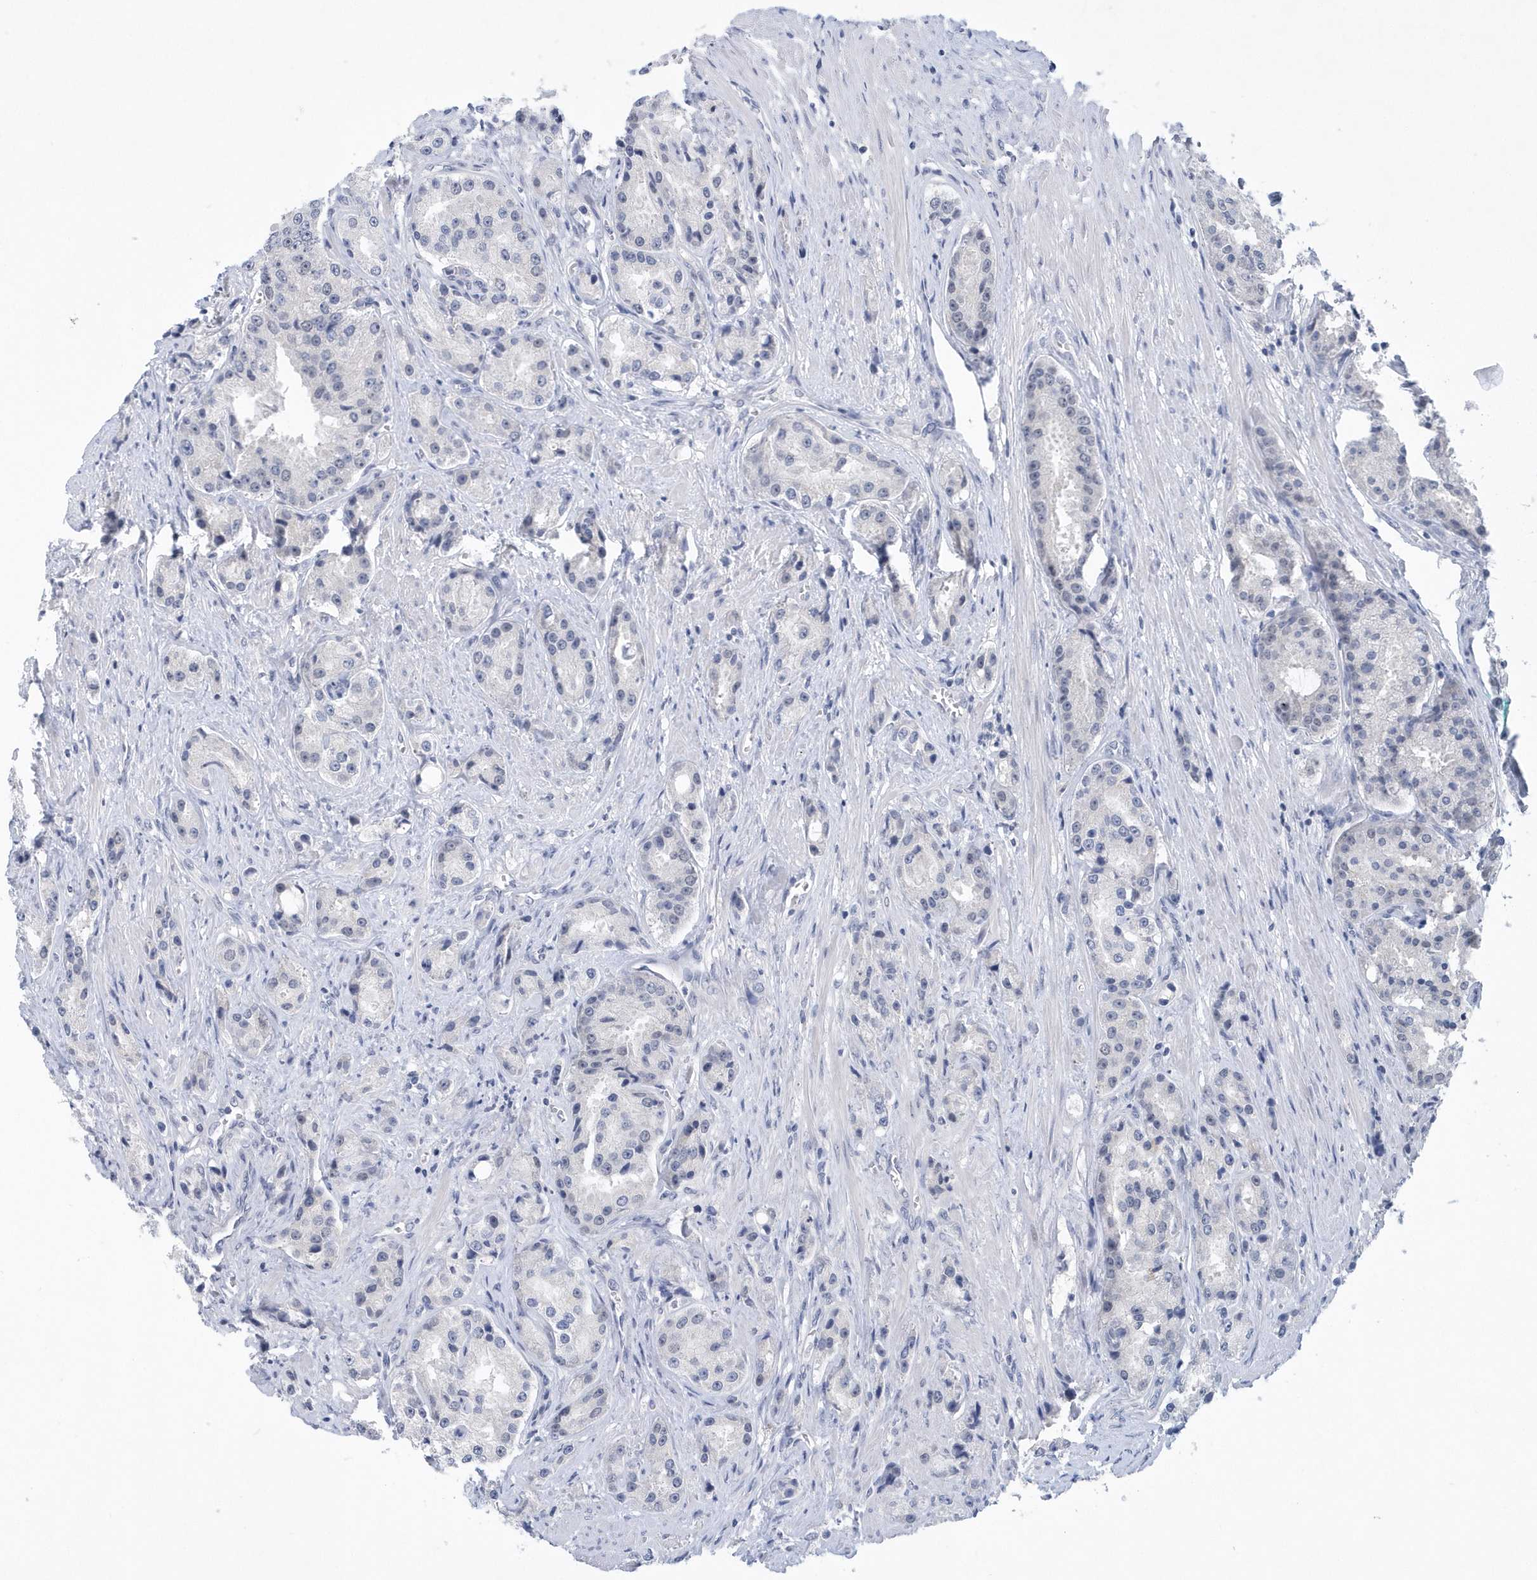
{"staining": {"intensity": "negative", "quantity": "none", "location": "none"}, "tissue": "prostate cancer", "cell_type": "Tumor cells", "image_type": "cancer", "snomed": [{"axis": "morphology", "description": "Adenocarcinoma, High grade"}, {"axis": "topography", "description": "Prostate"}], "caption": "A micrograph of prostate adenocarcinoma (high-grade) stained for a protein reveals no brown staining in tumor cells. (DAB (3,3'-diaminobenzidine) immunohistochemistry (IHC) with hematoxylin counter stain).", "gene": "SRGAP3", "patient": {"sex": "male", "age": 60}}